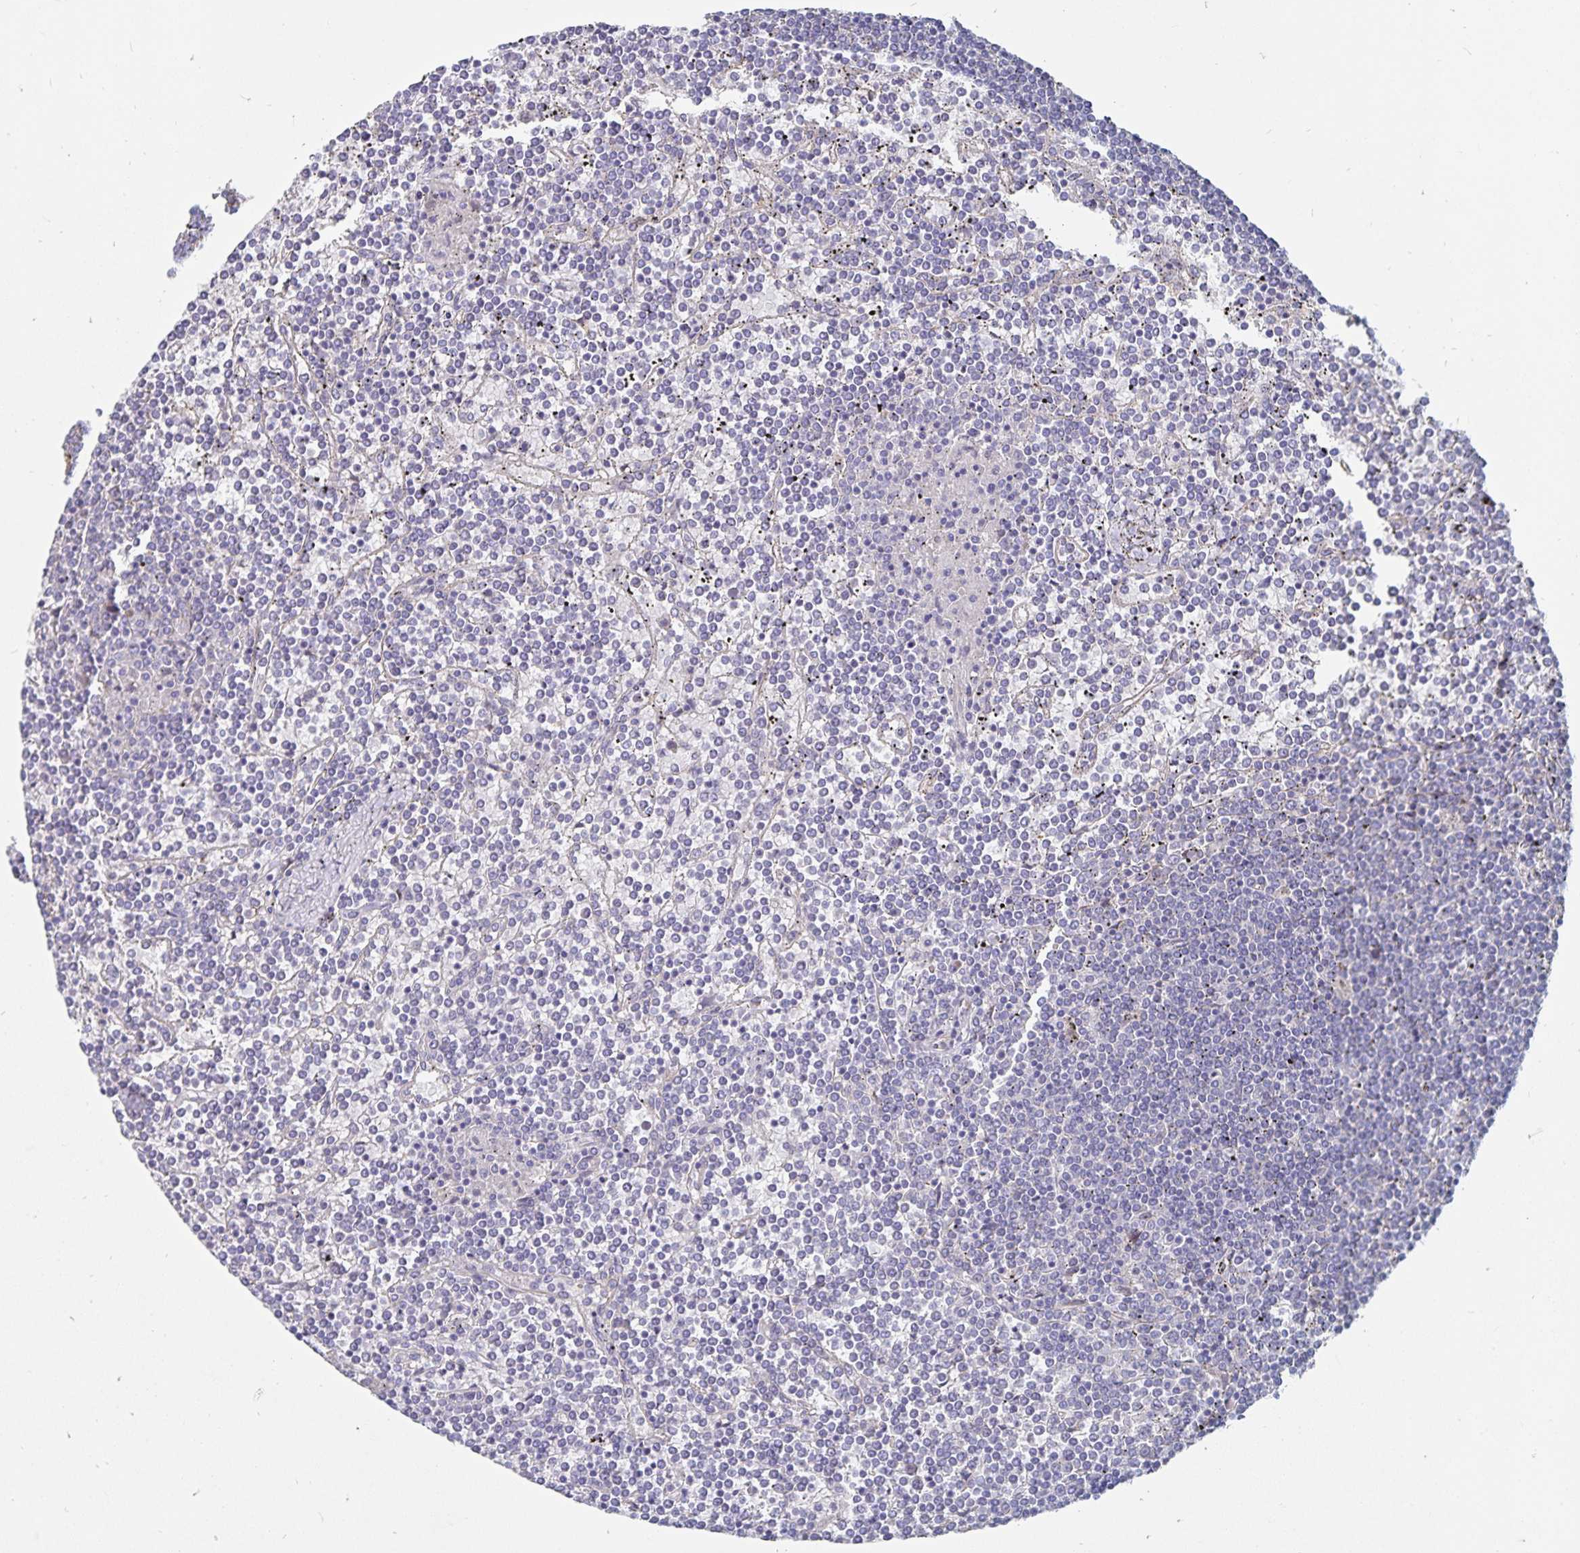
{"staining": {"intensity": "negative", "quantity": "none", "location": "none"}, "tissue": "lymphoma", "cell_type": "Tumor cells", "image_type": "cancer", "snomed": [{"axis": "morphology", "description": "Malignant lymphoma, non-Hodgkin's type, Low grade"}, {"axis": "topography", "description": "Spleen"}], "caption": "Low-grade malignant lymphoma, non-Hodgkin's type was stained to show a protein in brown. There is no significant positivity in tumor cells. (IHC, brightfield microscopy, high magnification).", "gene": "SSTR1", "patient": {"sex": "female", "age": 19}}